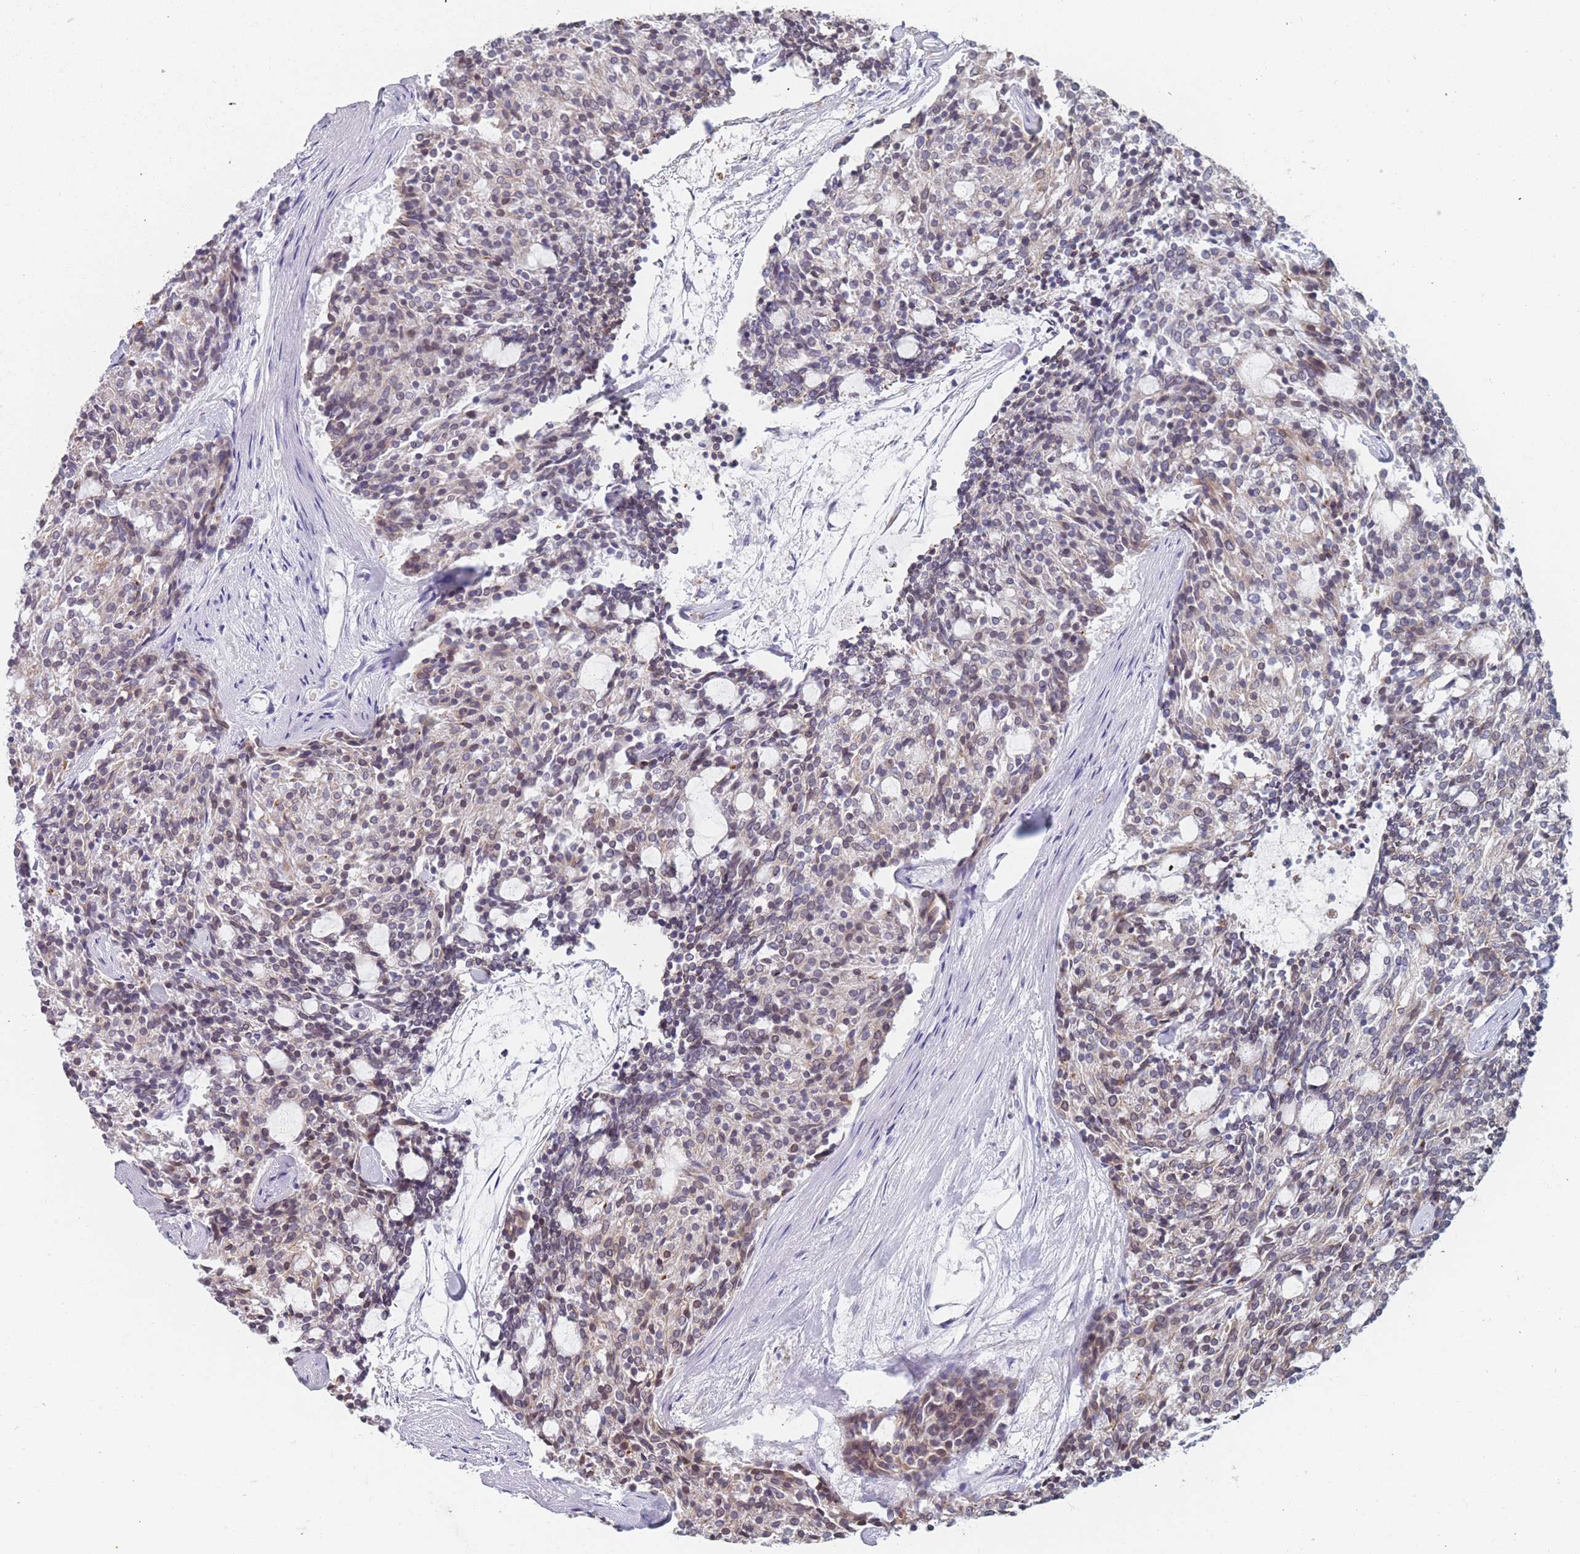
{"staining": {"intensity": "moderate", "quantity": "25%-75%", "location": "cytoplasmic/membranous"}, "tissue": "carcinoid", "cell_type": "Tumor cells", "image_type": "cancer", "snomed": [{"axis": "morphology", "description": "Carcinoid, malignant, NOS"}, {"axis": "topography", "description": "Pancreas"}], "caption": "Tumor cells demonstrate medium levels of moderate cytoplasmic/membranous positivity in approximately 25%-75% of cells in malignant carcinoid. Nuclei are stained in blue.", "gene": "TMED10", "patient": {"sex": "female", "age": 54}}